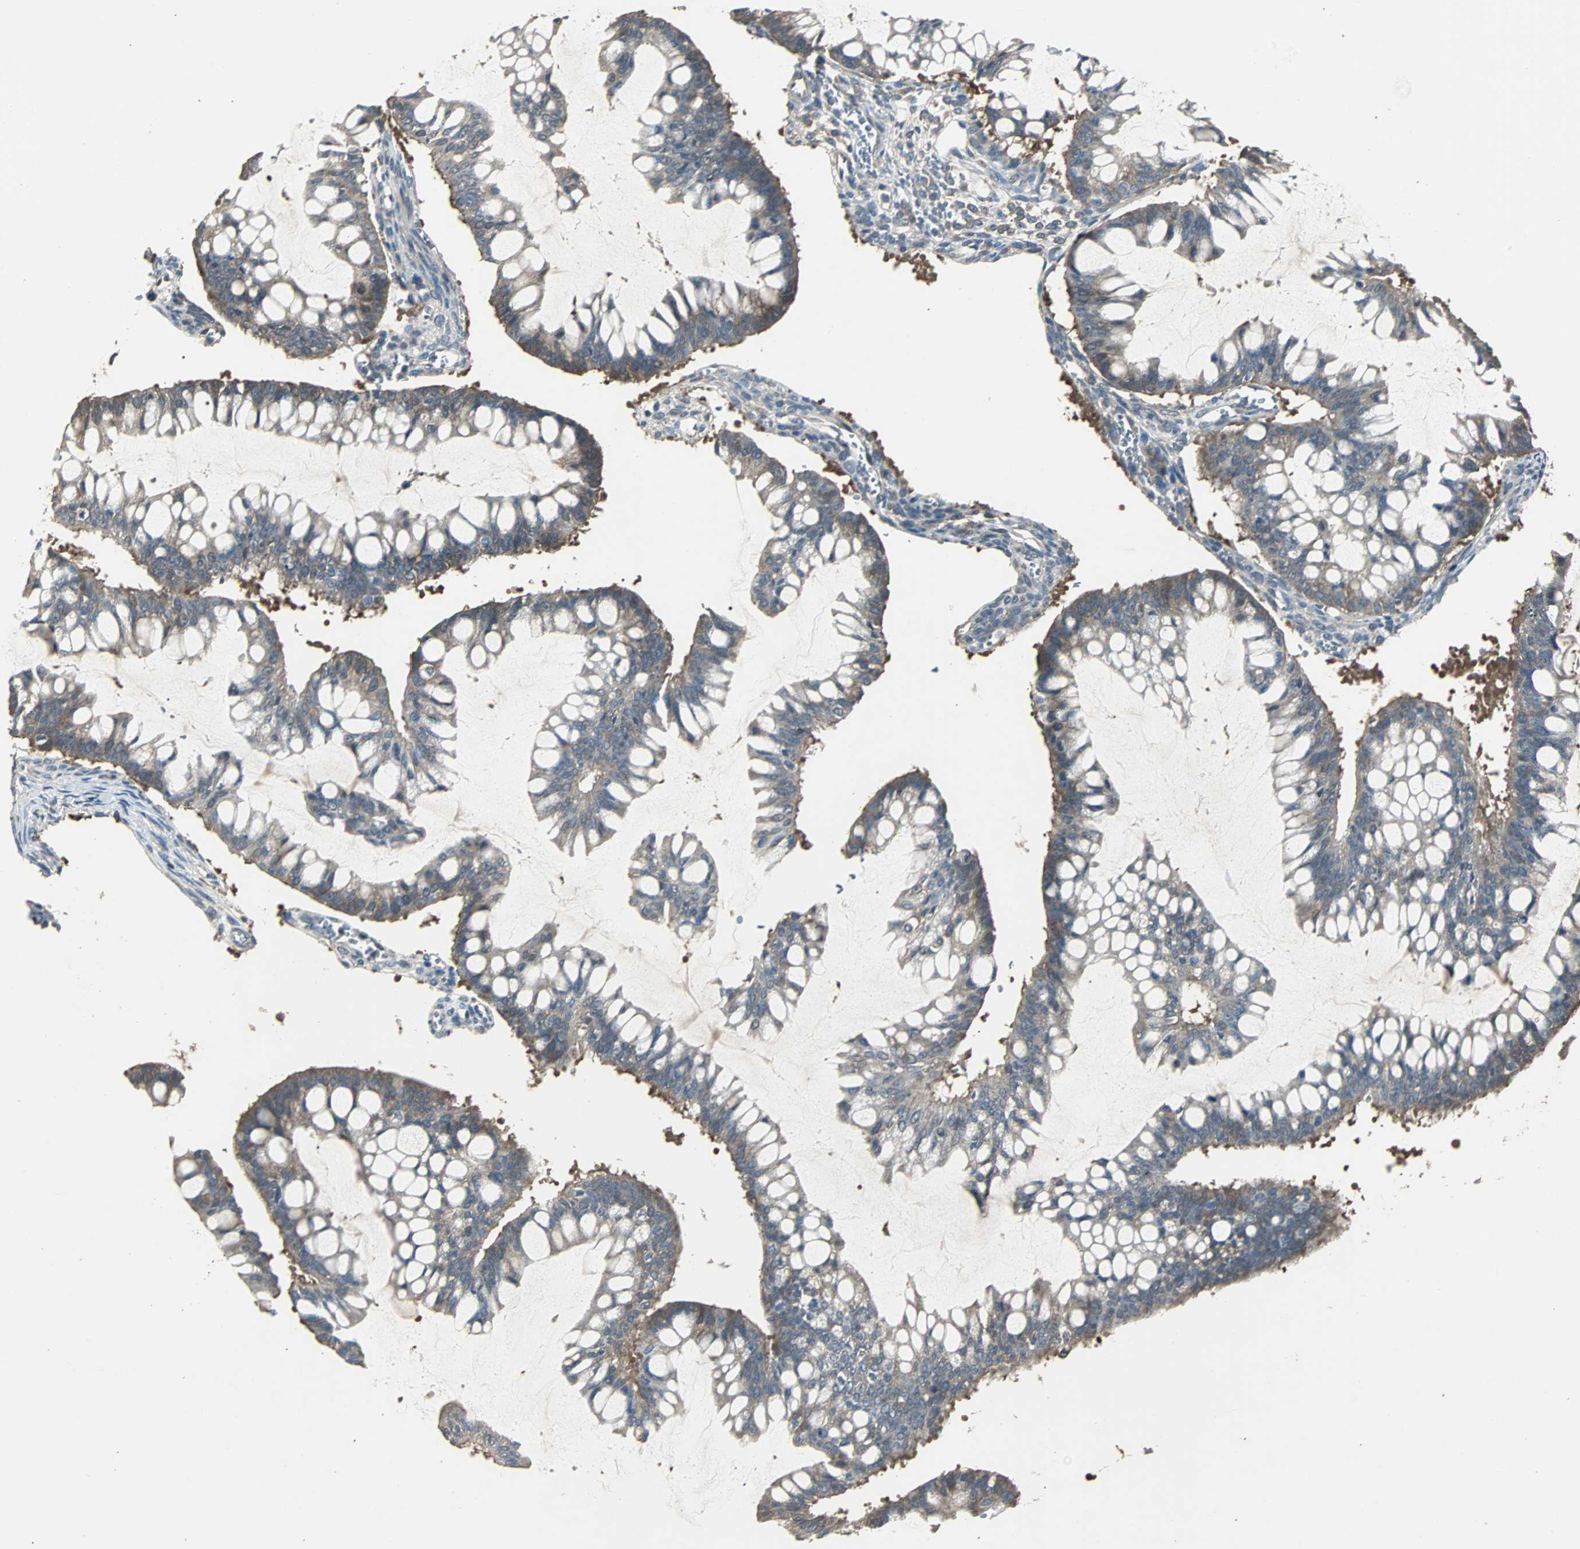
{"staining": {"intensity": "moderate", "quantity": "25%-75%", "location": "cytoplasmic/membranous"}, "tissue": "ovarian cancer", "cell_type": "Tumor cells", "image_type": "cancer", "snomed": [{"axis": "morphology", "description": "Cystadenocarcinoma, mucinous, NOS"}, {"axis": "topography", "description": "Ovary"}], "caption": "Protein staining of ovarian cancer (mucinous cystadenocarcinoma) tissue demonstrates moderate cytoplasmic/membranous positivity in about 25%-75% of tumor cells.", "gene": "ABHD2", "patient": {"sex": "female", "age": 73}}